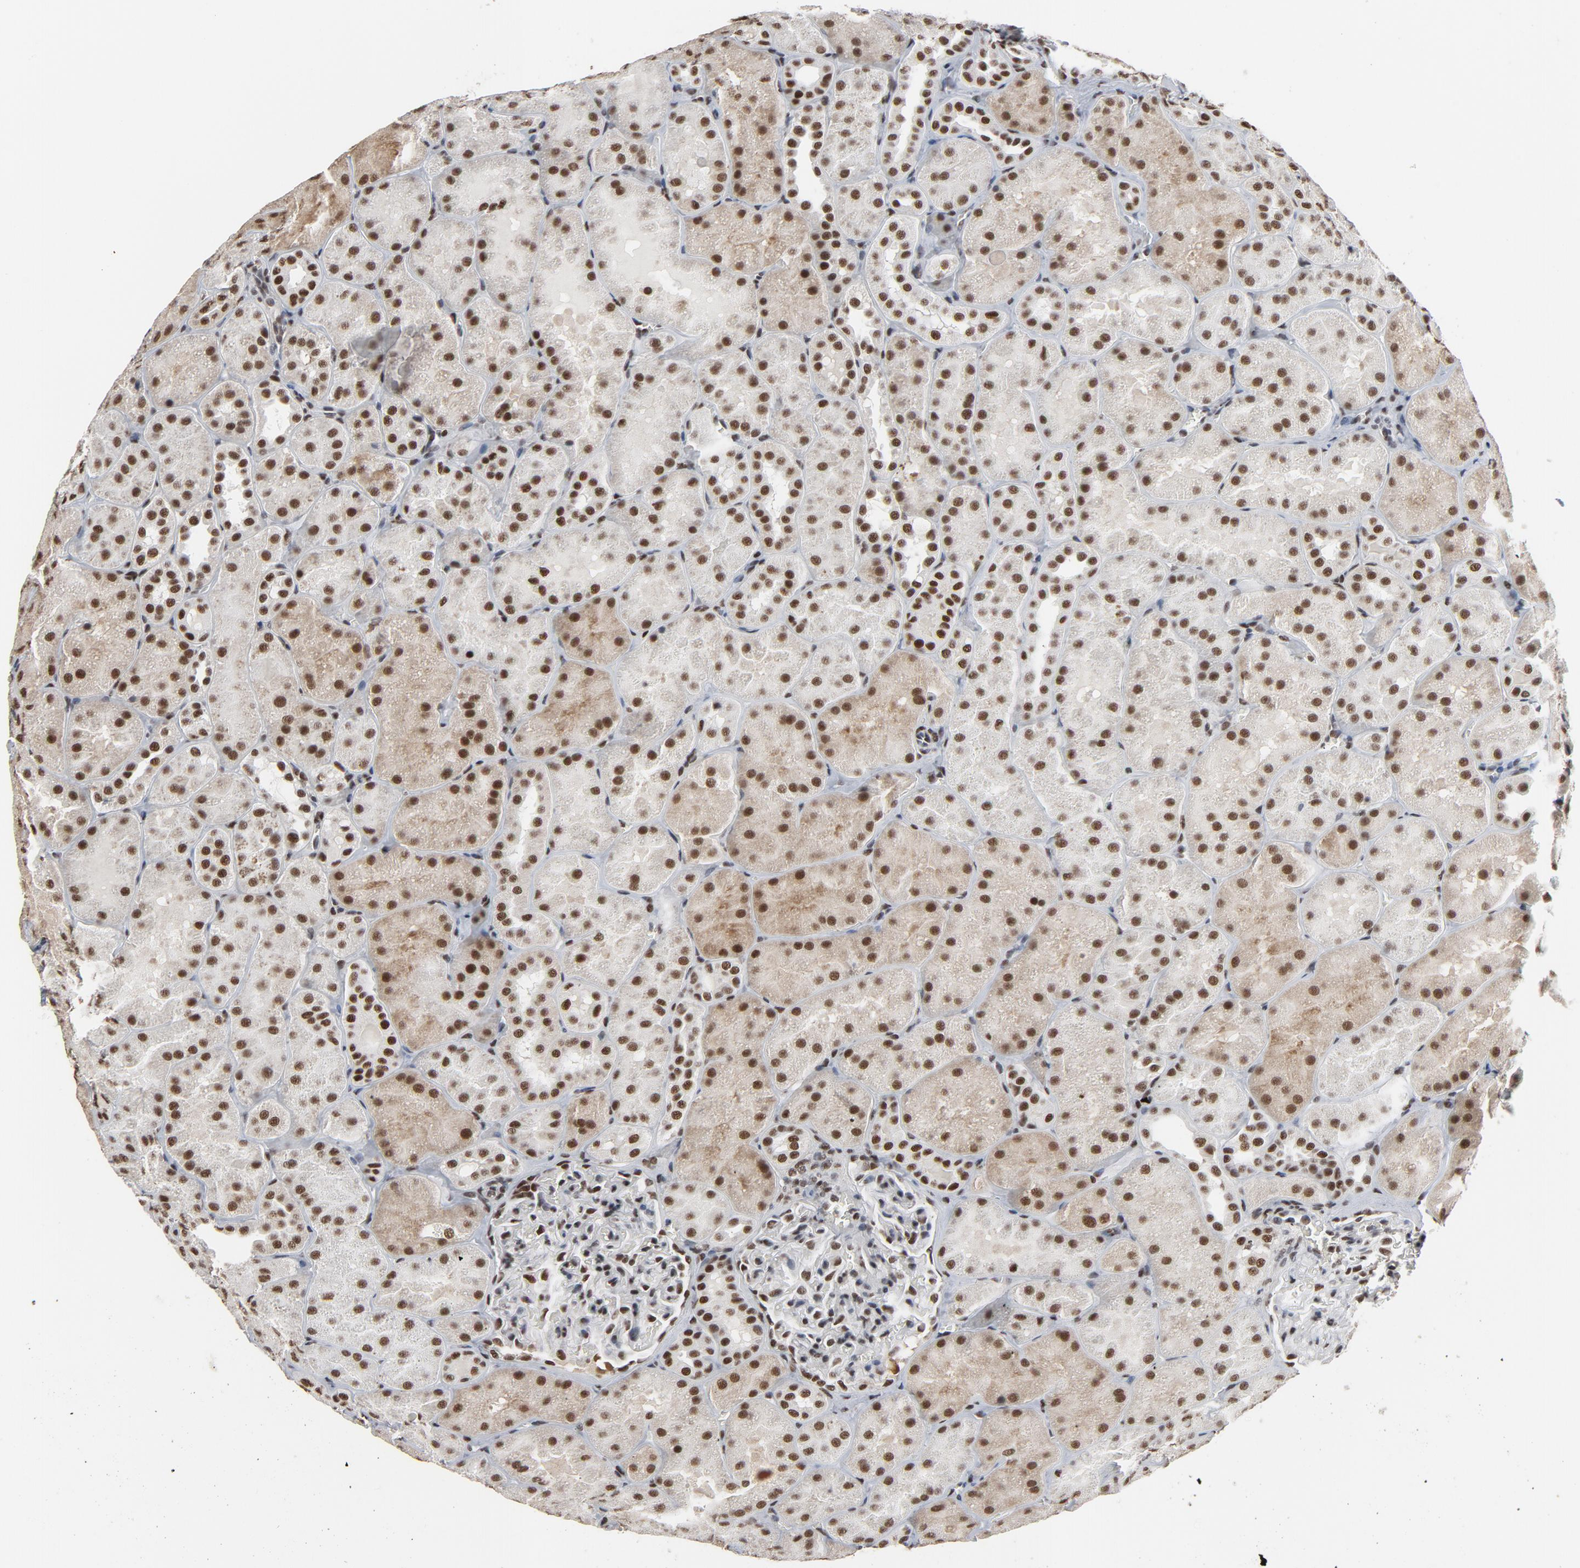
{"staining": {"intensity": "strong", "quantity": "25%-75%", "location": "nuclear"}, "tissue": "kidney", "cell_type": "Cells in glomeruli", "image_type": "normal", "snomed": [{"axis": "morphology", "description": "Normal tissue, NOS"}, {"axis": "topography", "description": "Kidney"}], "caption": "Benign kidney exhibits strong nuclear expression in about 25%-75% of cells in glomeruli, visualized by immunohistochemistry. (DAB IHC, brown staining for protein, blue staining for nuclei).", "gene": "MRE11", "patient": {"sex": "male", "age": 28}}